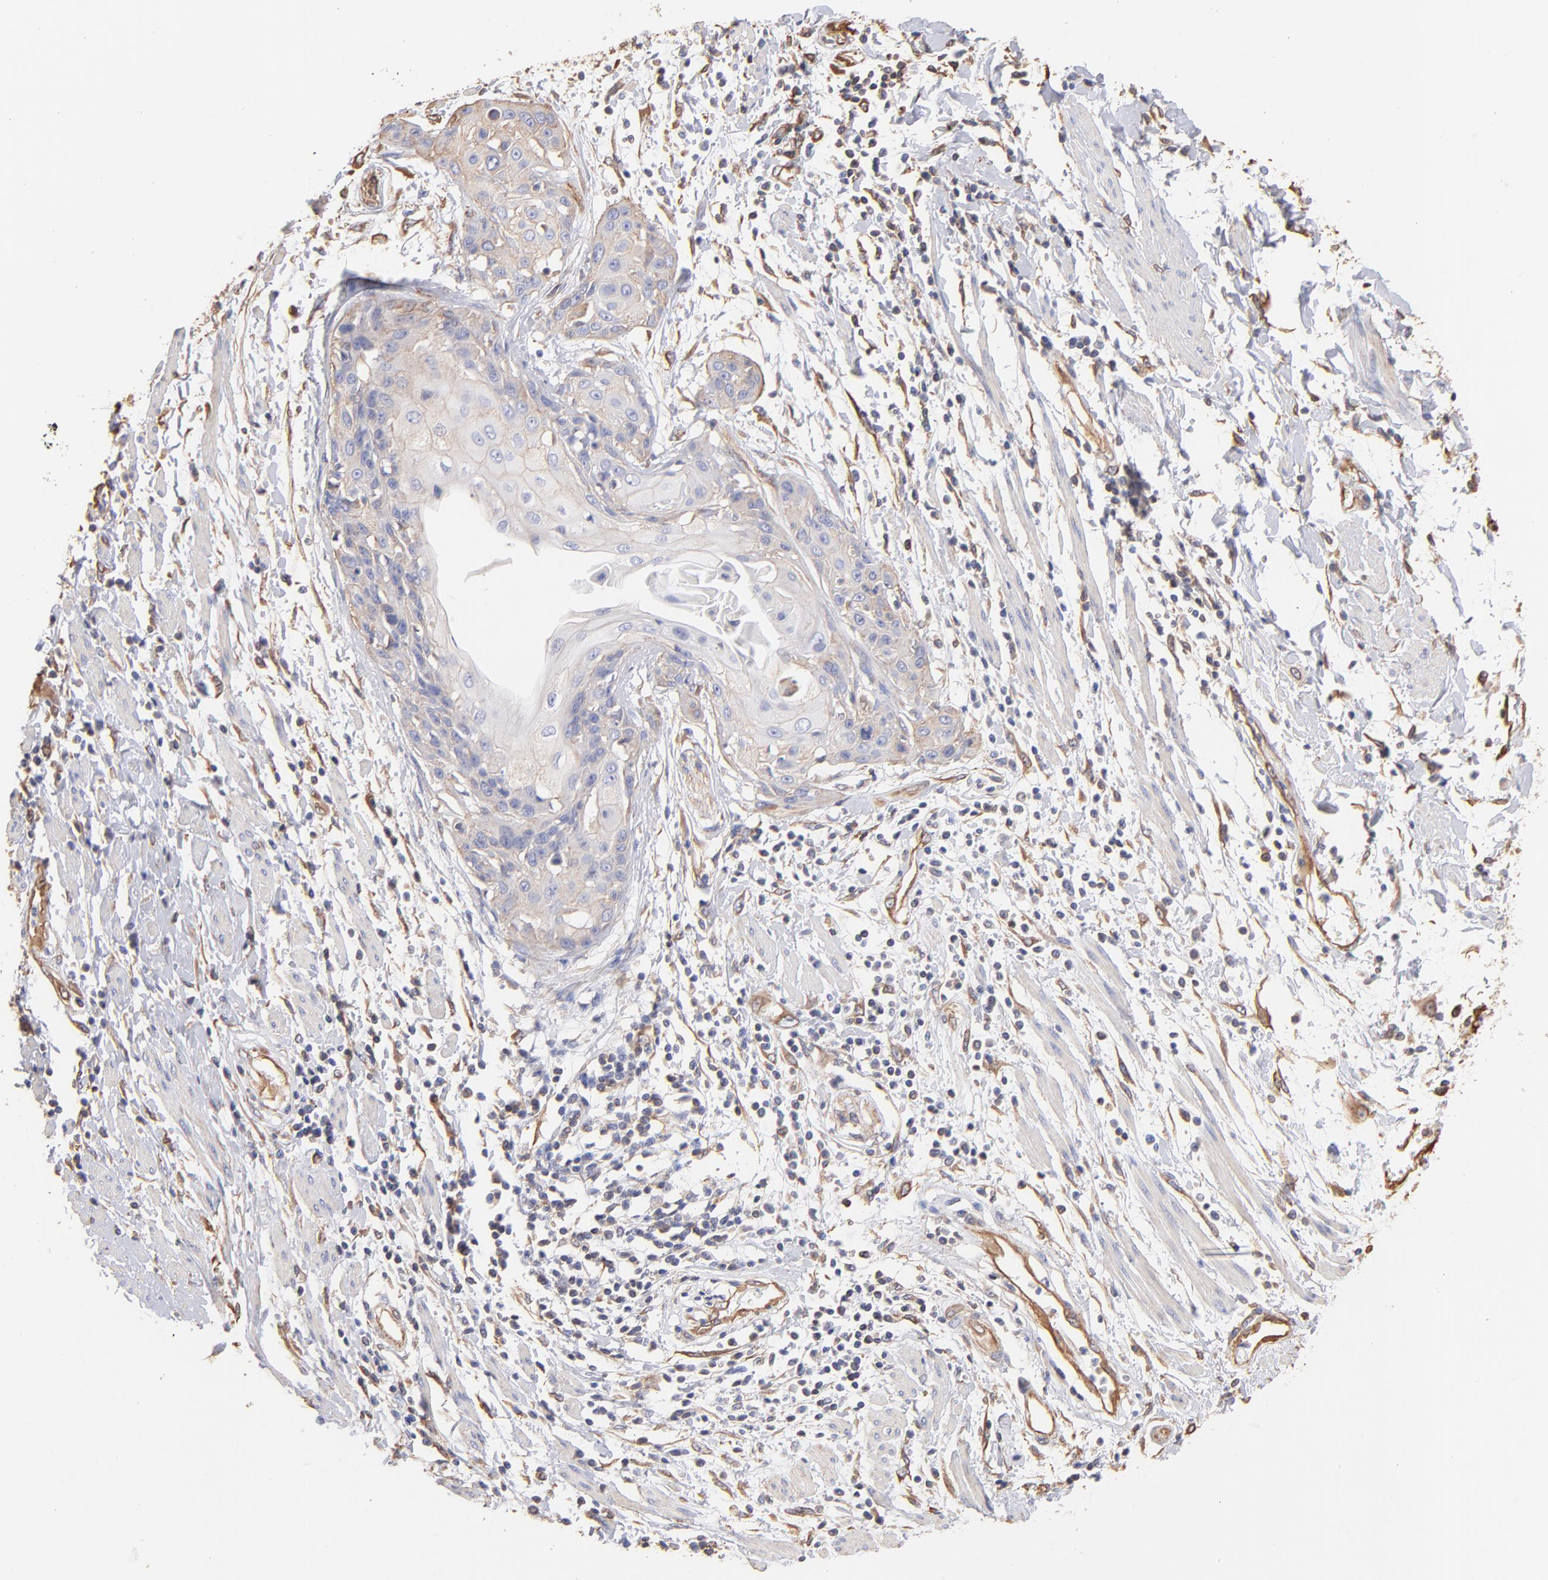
{"staining": {"intensity": "weak", "quantity": ">75%", "location": "cytoplasmic/membranous"}, "tissue": "cervical cancer", "cell_type": "Tumor cells", "image_type": "cancer", "snomed": [{"axis": "morphology", "description": "Squamous cell carcinoma, NOS"}, {"axis": "topography", "description": "Cervix"}], "caption": "Weak cytoplasmic/membranous staining for a protein is identified in approximately >75% of tumor cells of cervical cancer (squamous cell carcinoma) using immunohistochemistry.", "gene": "PLEC", "patient": {"sex": "female", "age": 57}}